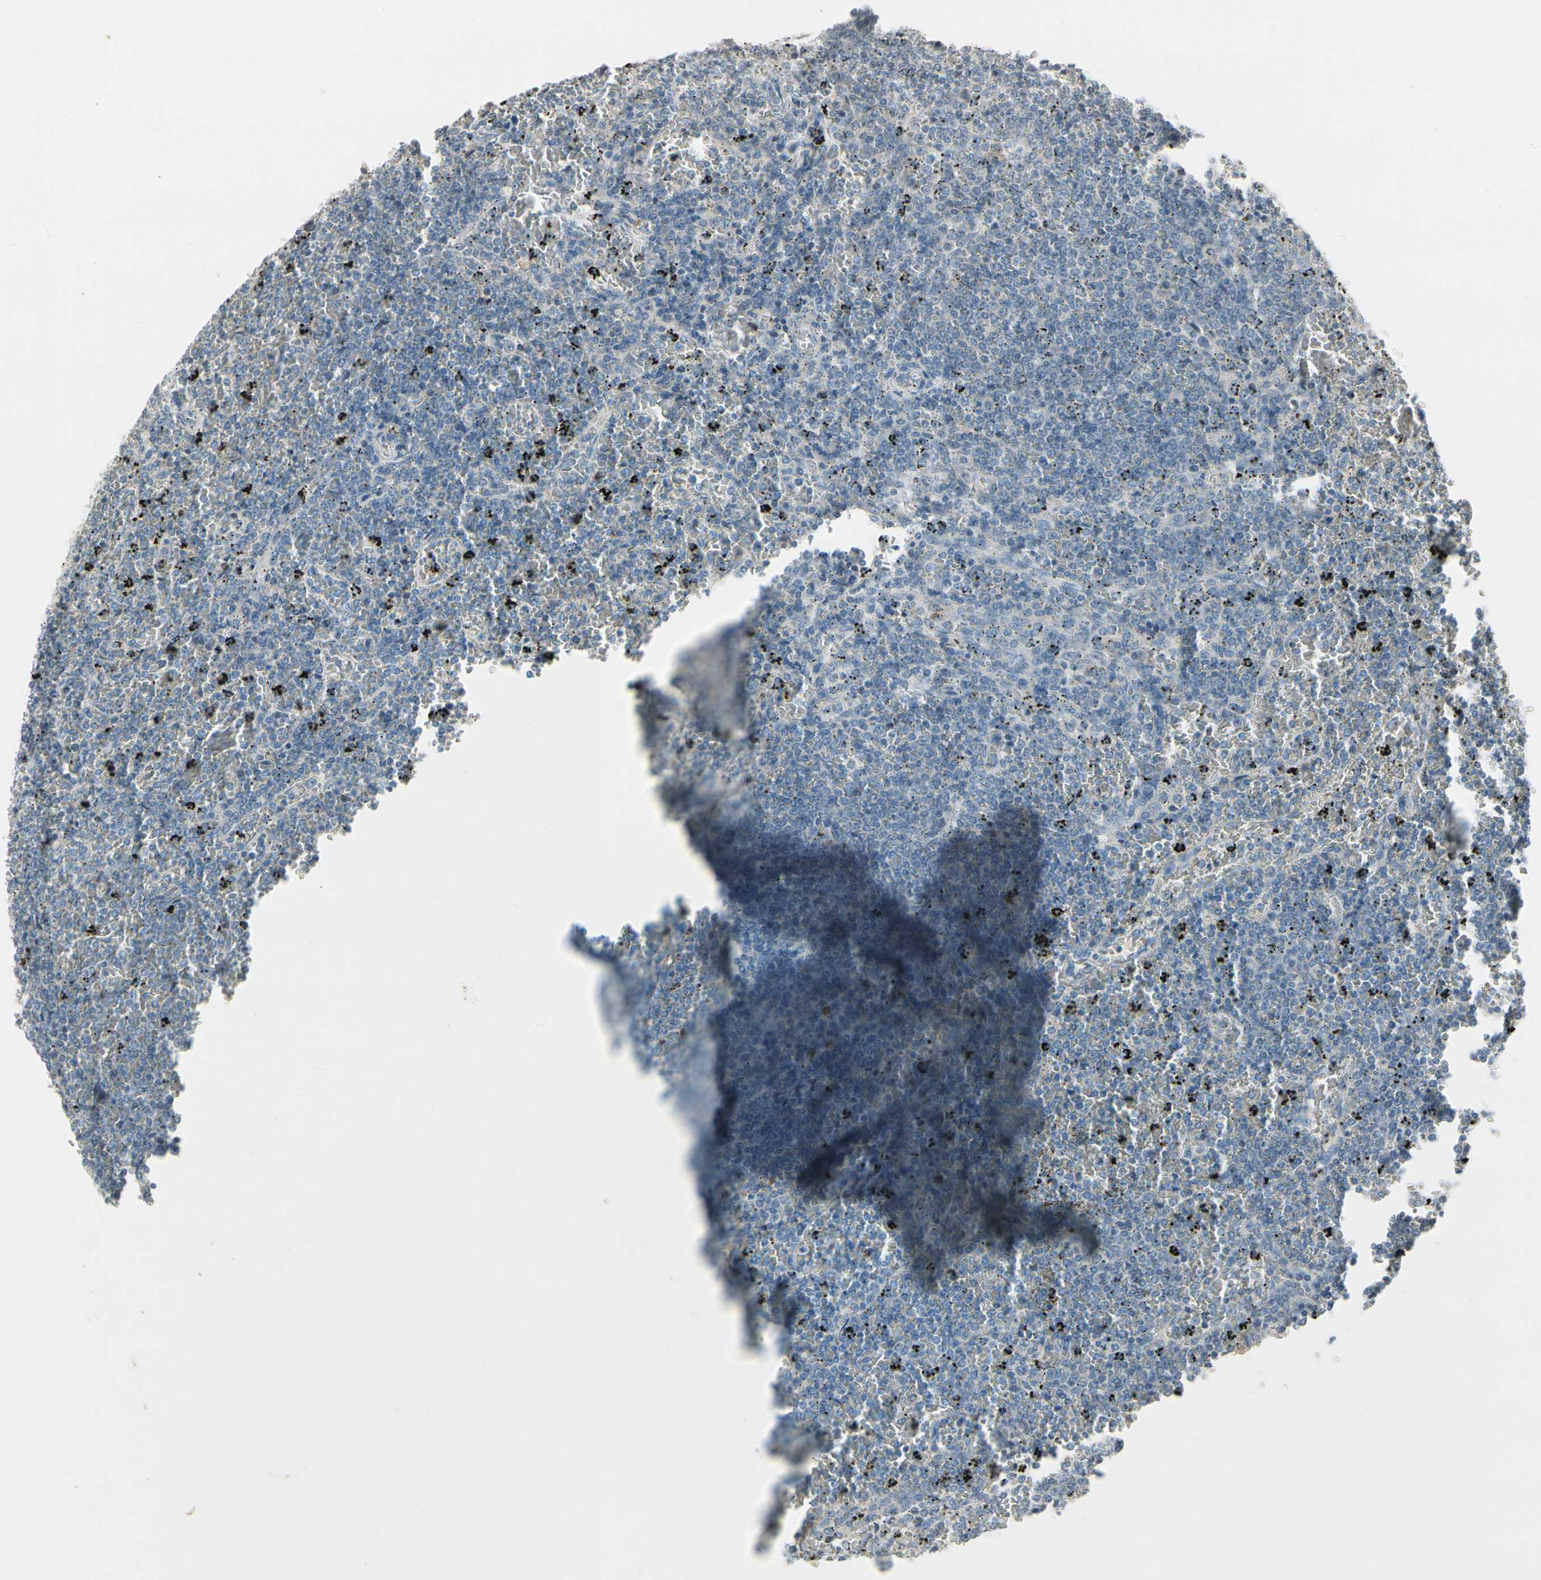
{"staining": {"intensity": "negative", "quantity": "none", "location": "none"}, "tissue": "lymphoma", "cell_type": "Tumor cells", "image_type": "cancer", "snomed": [{"axis": "morphology", "description": "Malignant lymphoma, non-Hodgkin's type, Low grade"}, {"axis": "topography", "description": "Spleen"}], "caption": "Immunohistochemistry (IHC) of human lymphoma shows no expression in tumor cells.", "gene": "ARG2", "patient": {"sex": "female", "age": 77}}